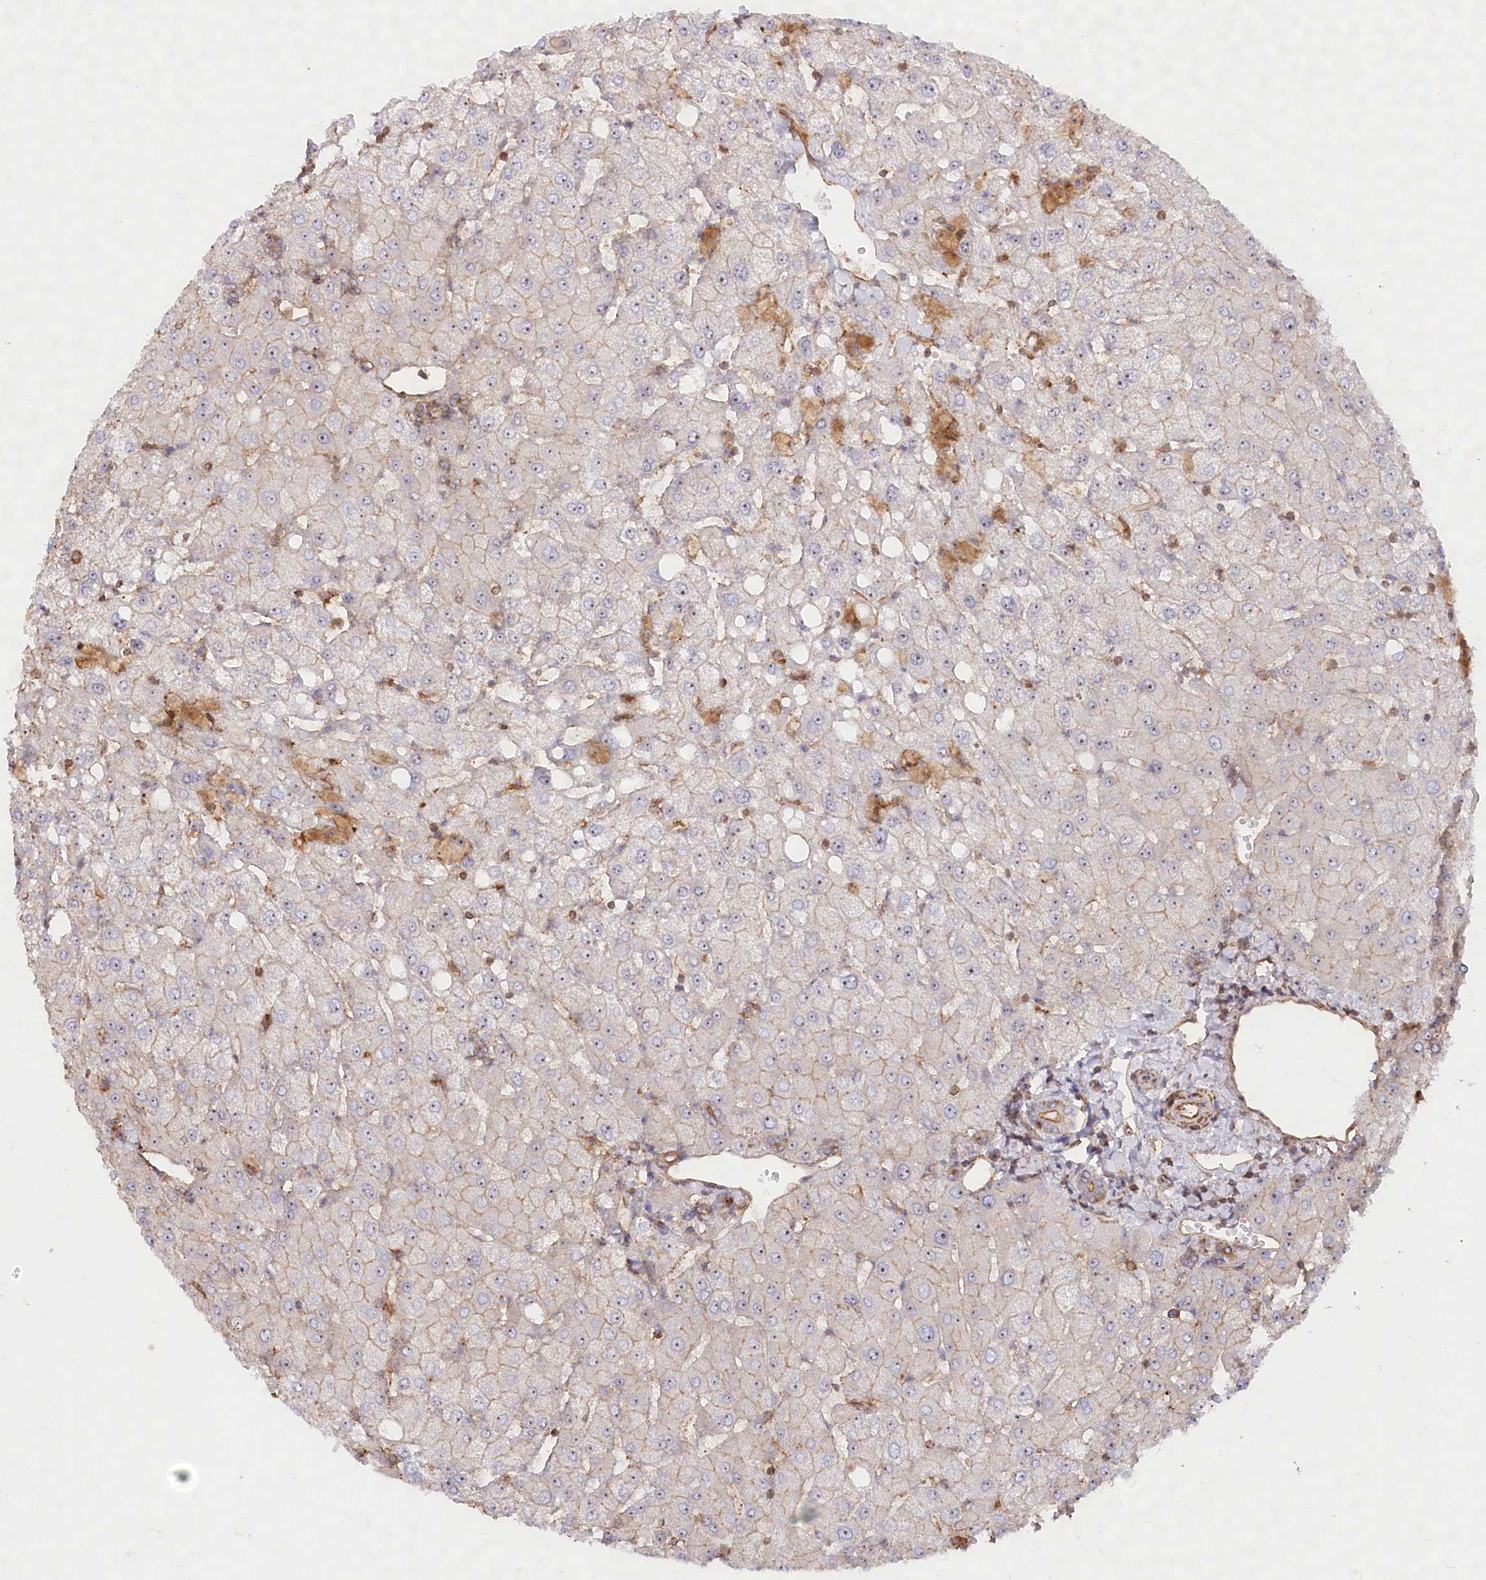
{"staining": {"intensity": "moderate", "quantity": "<25%", "location": "cytoplasmic/membranous"}, "tissue": "liver", "cell_type": "Cholangiocytes", "image_type": "normal", "snomed": [{"axis": "morphology", "description": "Normal tissue, NOS"}, {"axis": "topography", "description": "Liver"}], "caption": "Immunohistochemical staining of normal liver reveals low levels of moderate cytoplasmic/membranous positivity in approximately <25% of cholangiocytes.", "gene": "WDR36", "patient": {"sex": "female", "age": 54}}